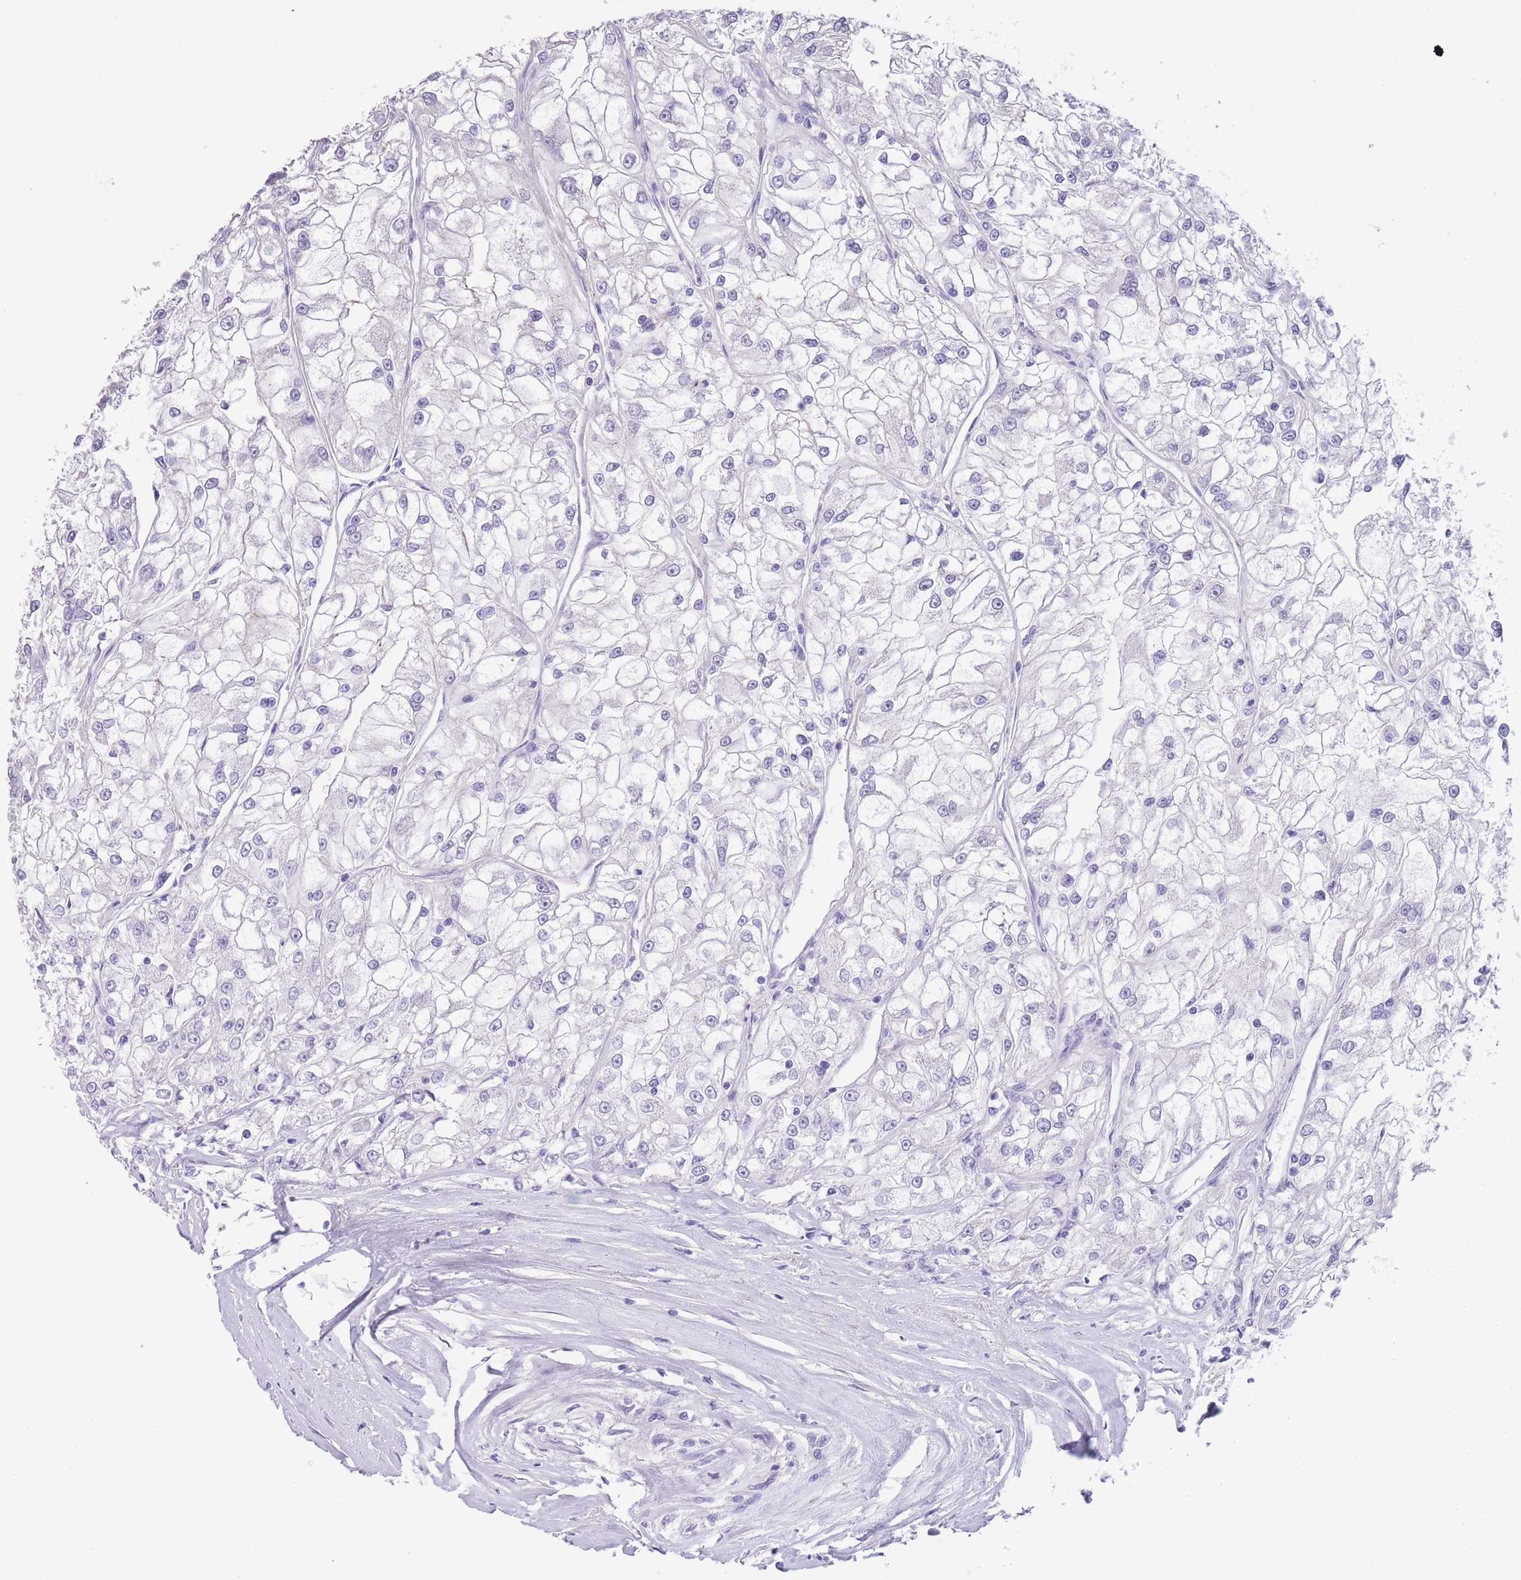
{"staining": {"intensity": "negative", "quantity": "none", "location": "none"}, "tissue": "renal cancer", "cell_type": "Tumor cells", "image_type": "cancer", "snomed": [{"axis": "morphology", "description": "Adenocarcinoma, NOS"}, {"axis": "topography", "description": "Kidney"}], "caption": "Photomicrograph shows no significant protein expression in tumor cells of renal cancer (adenocarcinoma).", "gene": "RAI2", "patient": {"sex": "female", "age": 72}}